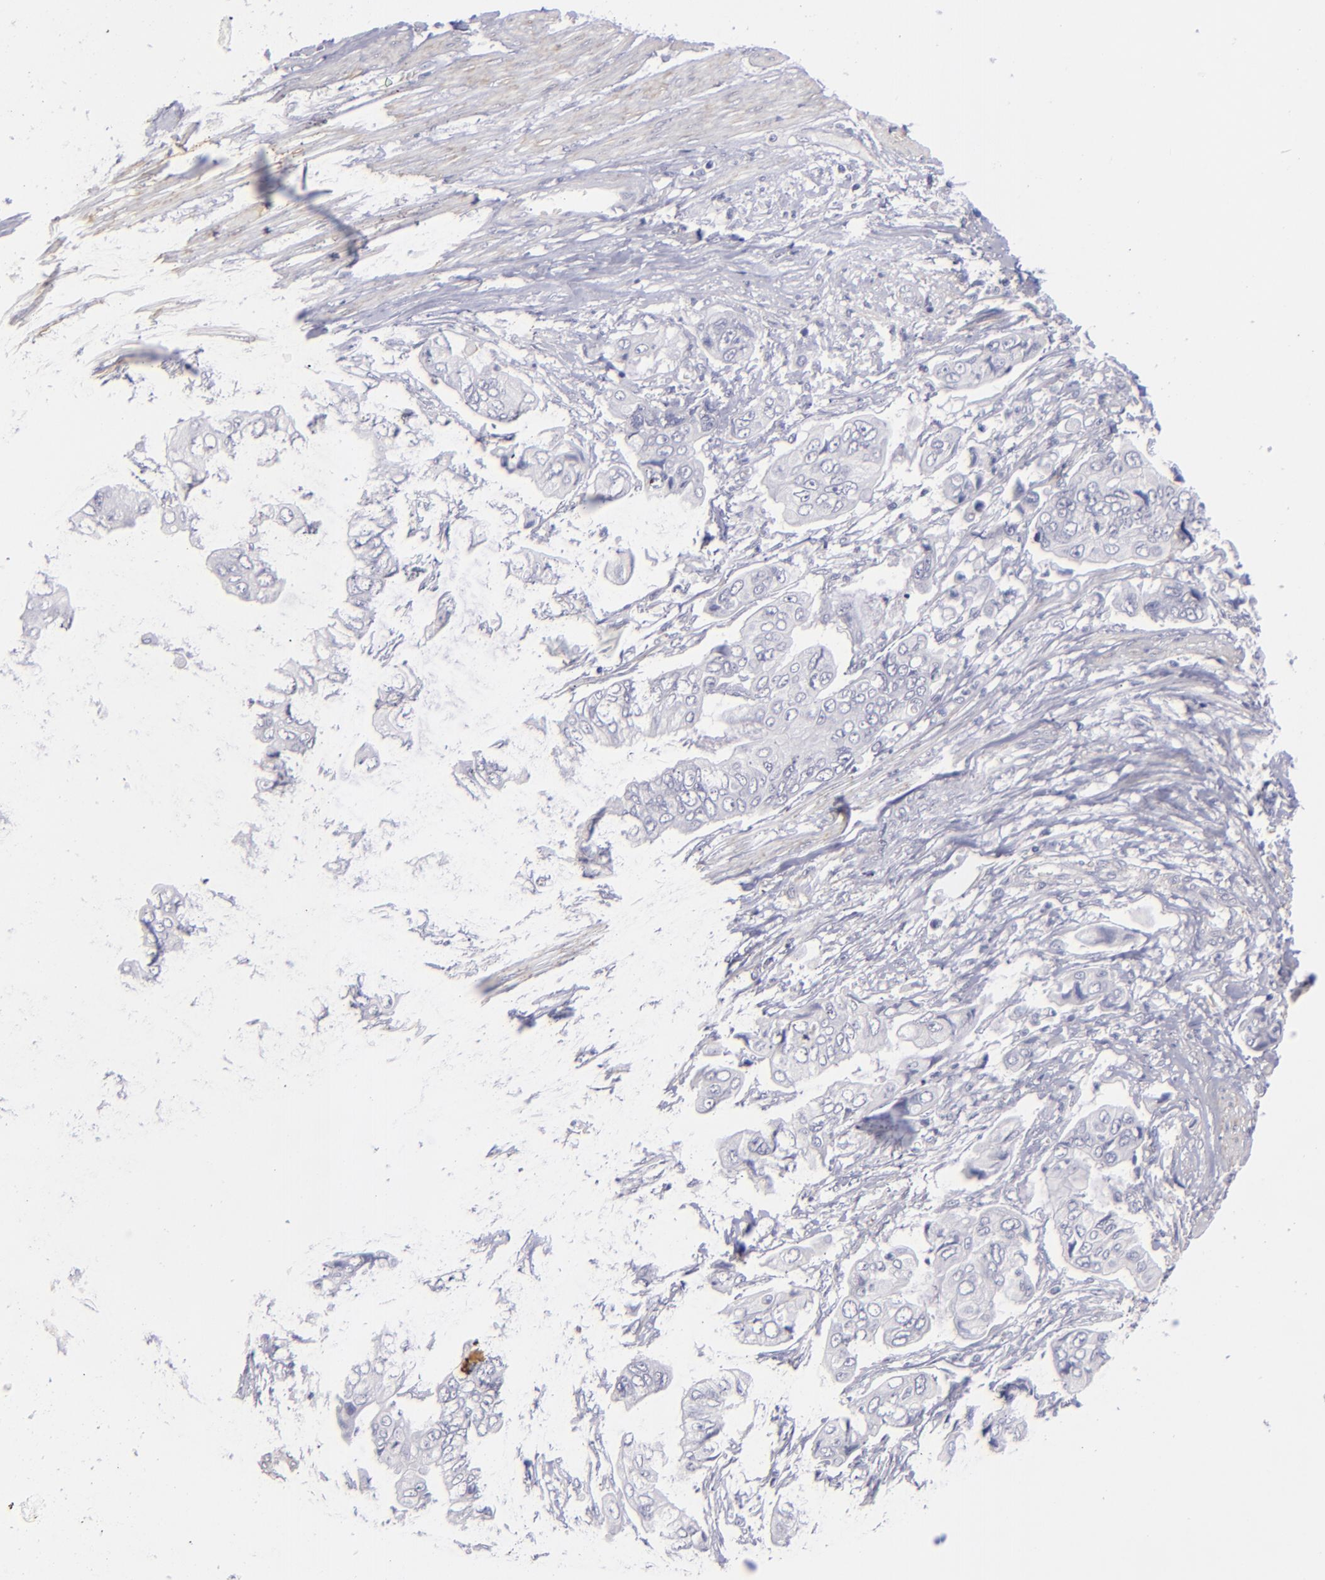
{"staining": {"intensity": "negative", "quantity": "none", "location": "none"}, "tissue": "stomach cancer", "cell_type": "Tumor cells", "image_type": "cancer", "snomed": [{"axis": "morphology", "description": "Adenocarcinoma, NOS"}, {"axis": "topography", "description": "Stomach, upper"}], "caption": "Tumor cells are negative for brown protein staining in stomach cancer.", "gene": "MYH11", "patient": {"sex": "male", "age": 80}}